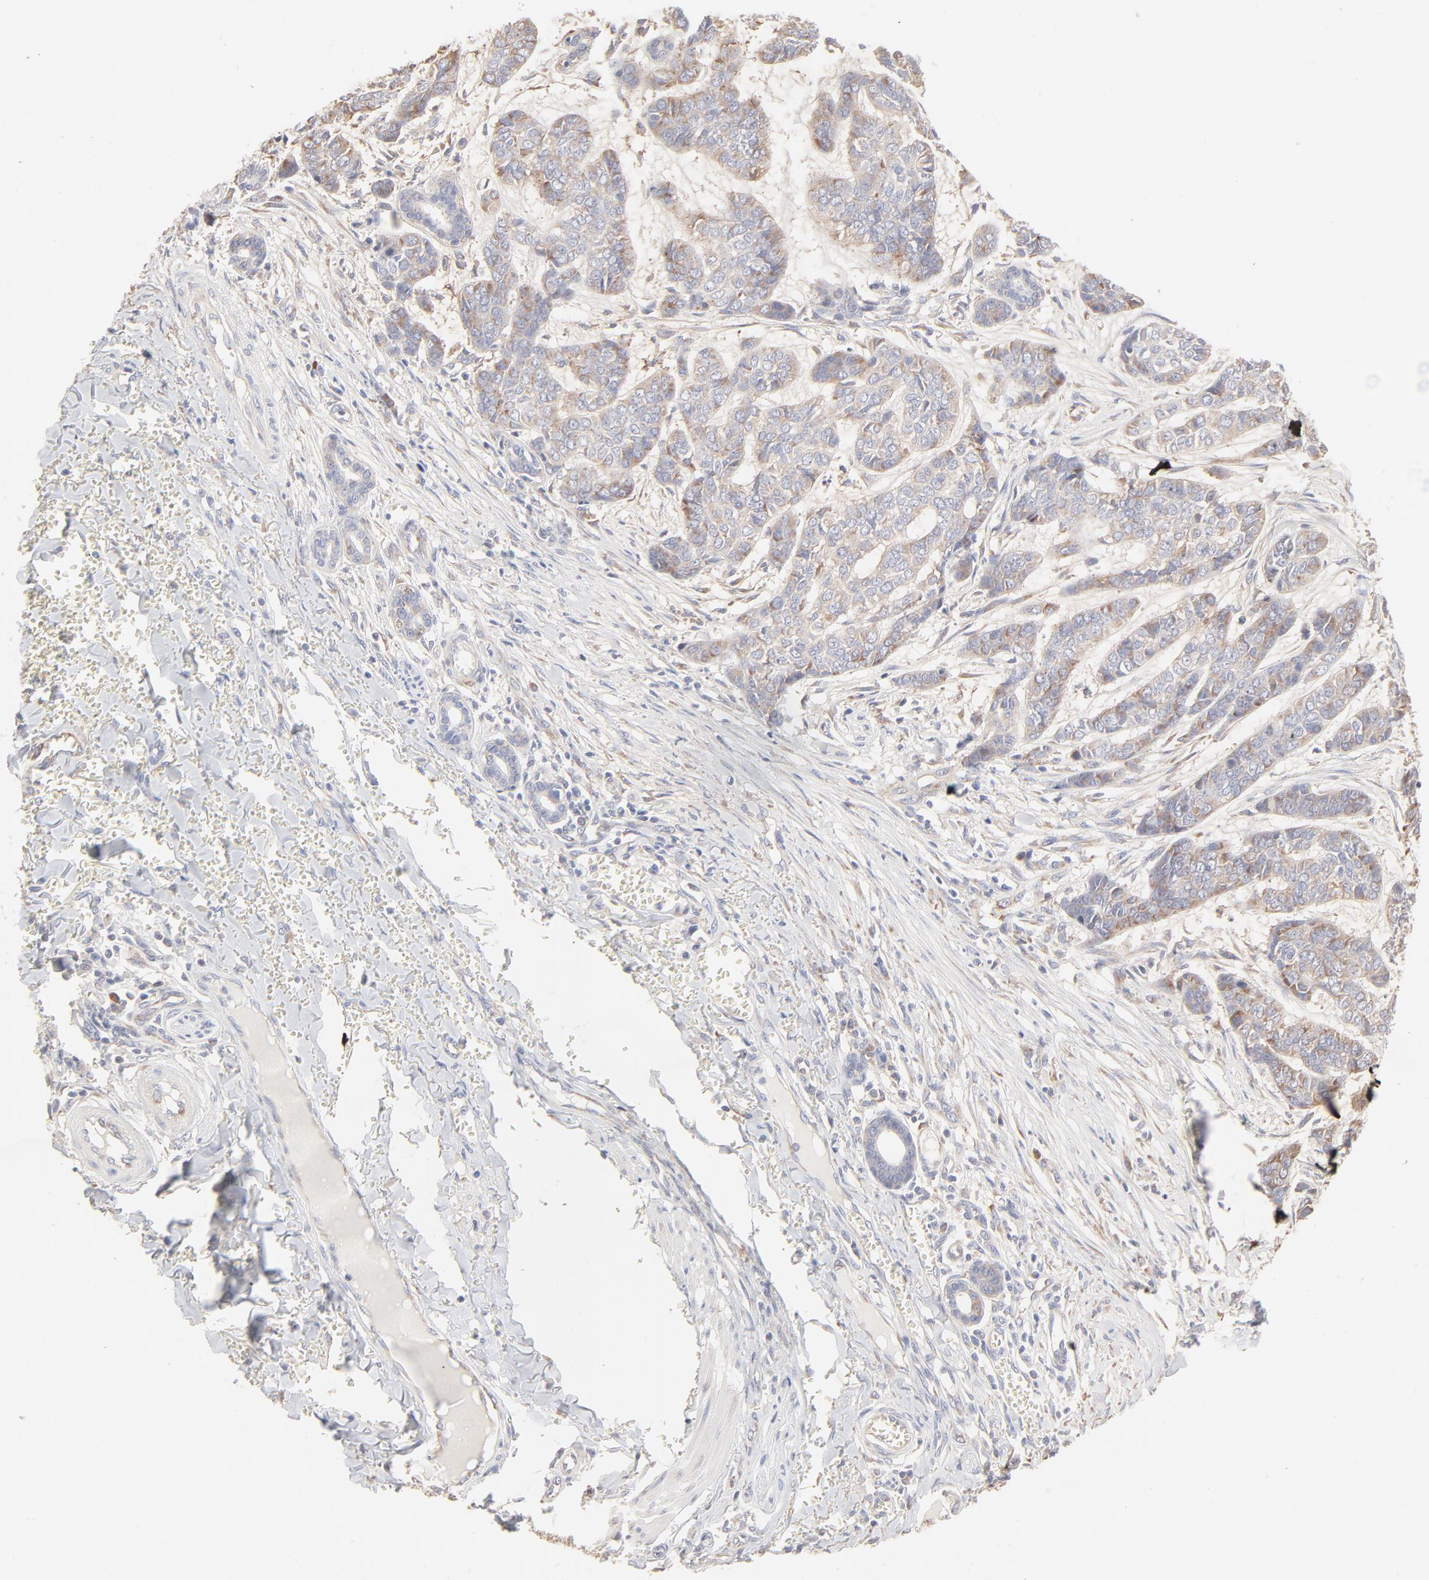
{"staining": {"intensity": "weak", "quantity": ">75%", "location": "cytoplasmic/membranous"}, "tissue": "skin cancer", "cell_type": "Tumor cells", "image_type": "cancer", "snomed": [{"axis": "morphology", "description": "Basal cell carcinoma"}, {"axis": "topography", "description": "Skin"}], "caption": "Human skin cancer stained with a protein marker exhibits weak staining in tumor cells.", "gene": "RPS21", "patient": {"sex": "female", "age": 64}}